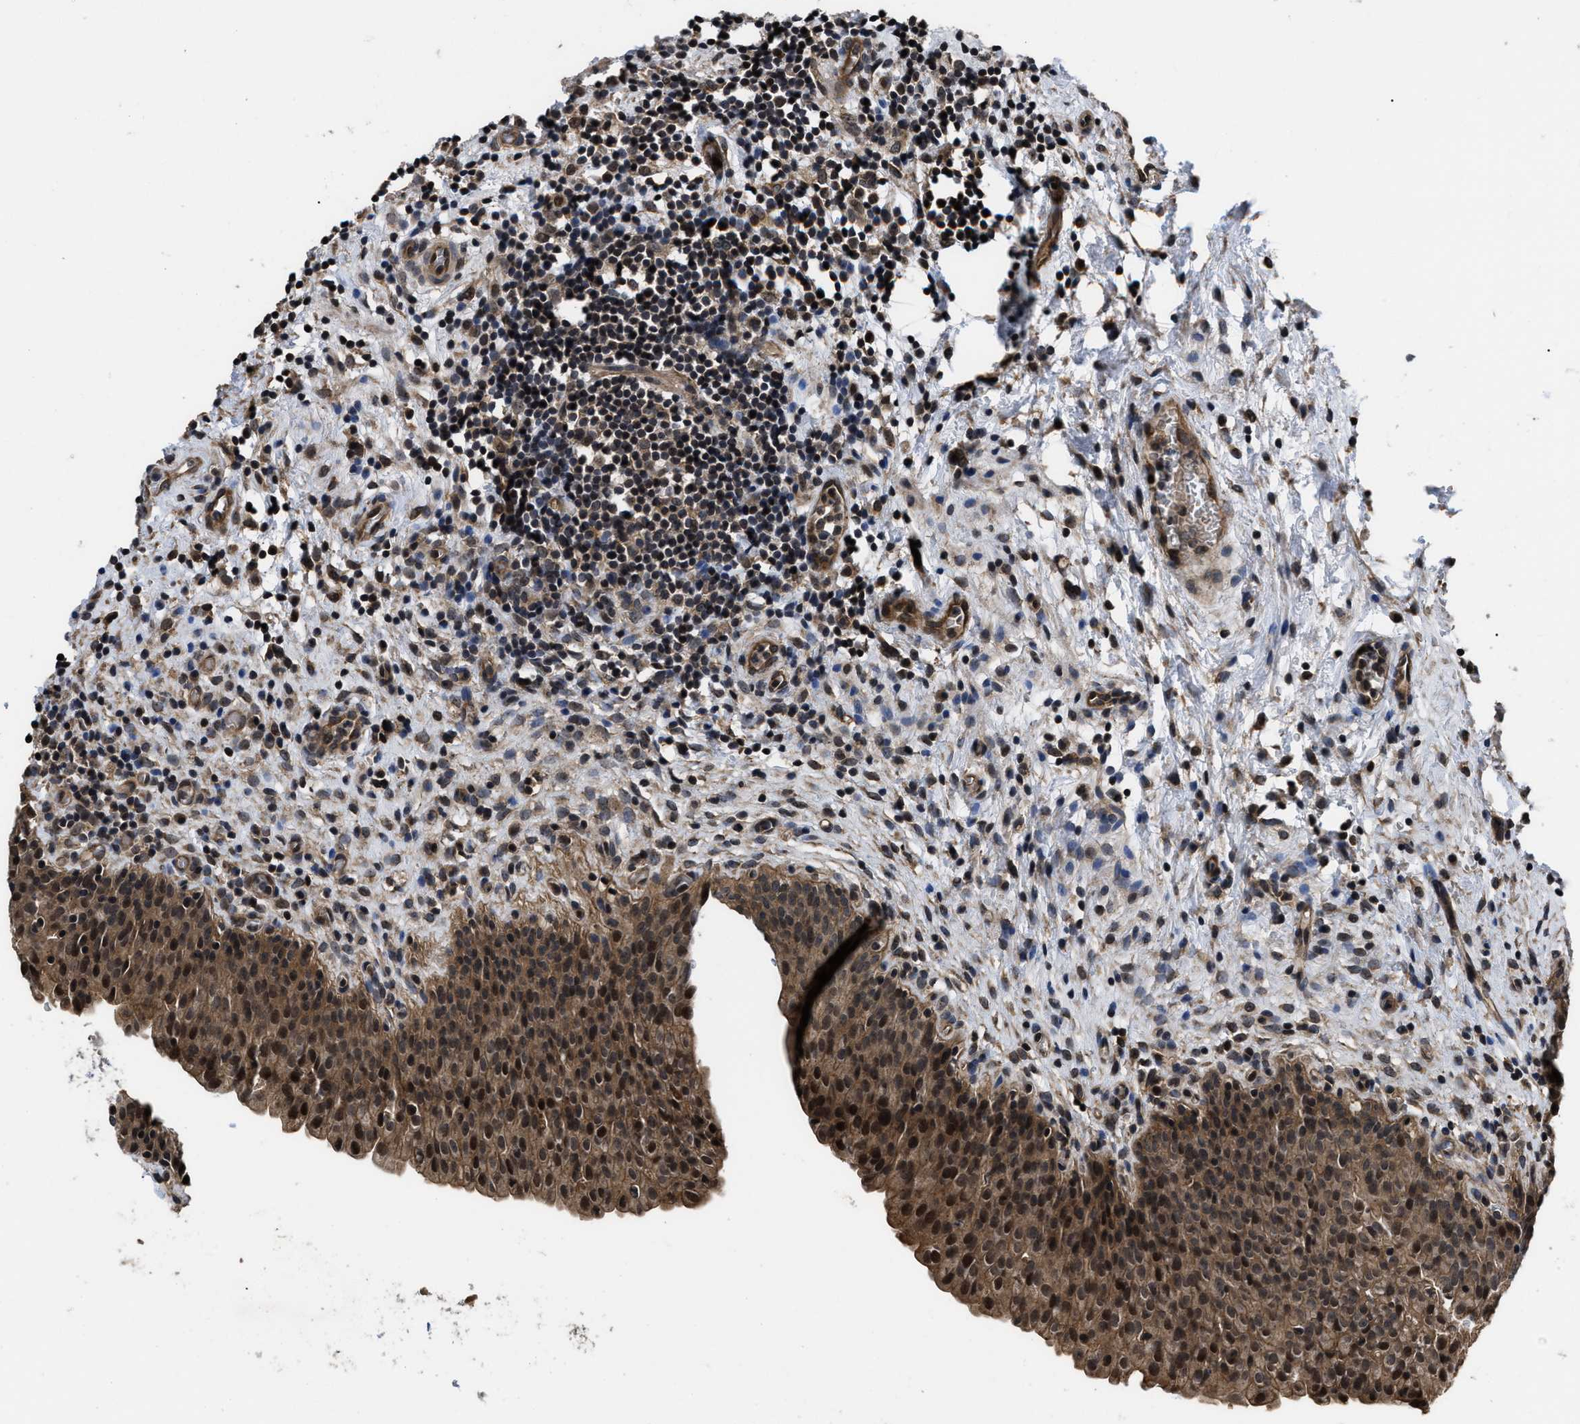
{"staining": {"intensity": "strong", "quantity": ">75%", "location": "cytoplasmic/membranous,nuclear"}, "tissue": "urinary bladder", "cell_type": "Urothelial cells", "image_type": "normal", "snomed": [{"axis": "morphology", "description": "Normal tissue, NOS"}, {"axis": "topography", "description": "Urinary bladder"}], "caption": "Immunohistochemical staining of normal urinary bladder exhibits >75% levels of strong cytoplasmic/membranous,nuclear protein expression in approximately >75% of urothelial cells.", "gene": "DNAJC14", "patient": {"sex": "male", "age": 37}}